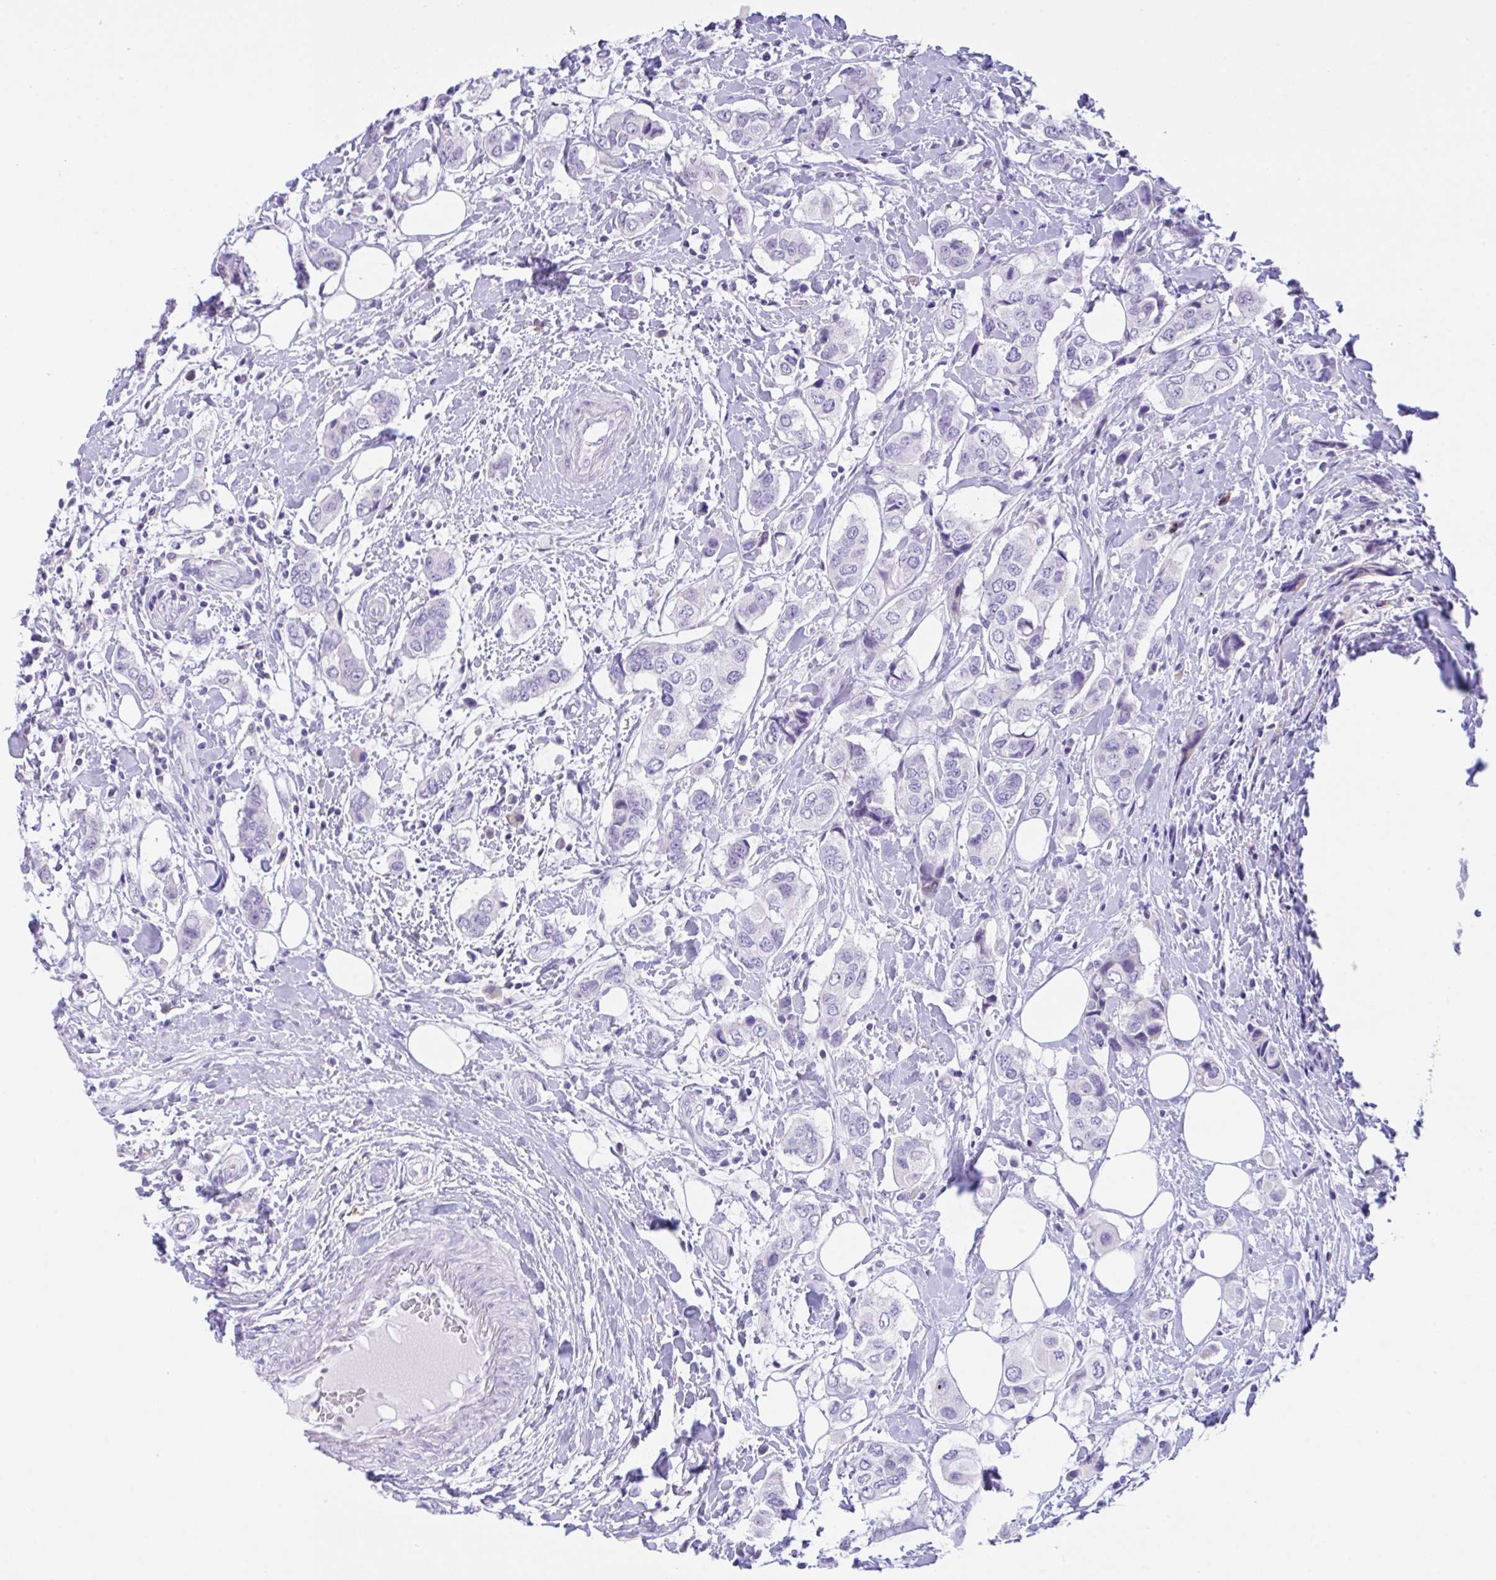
{"staining": {"intensity": "negative", "quantity": "none", "location": "none"}, "tissue": "breast cancer", "cell_type": "Tumor cells", "image_type": "cancer", "snomed": [{"axis": "morphology", "description": "Lobular carcinoma"}, {"axis": "topography", "description": "Breast"}], "caption": "DAB immunohistochemical staining of breast cancer demonstrates no significant positivity in tumor cells. (DAB (3,3'-diaminobenzidine) IHC with hematoxylin counter stain).", "gene": "NCF1", "patient": {"sex": "female", "age": 51}}